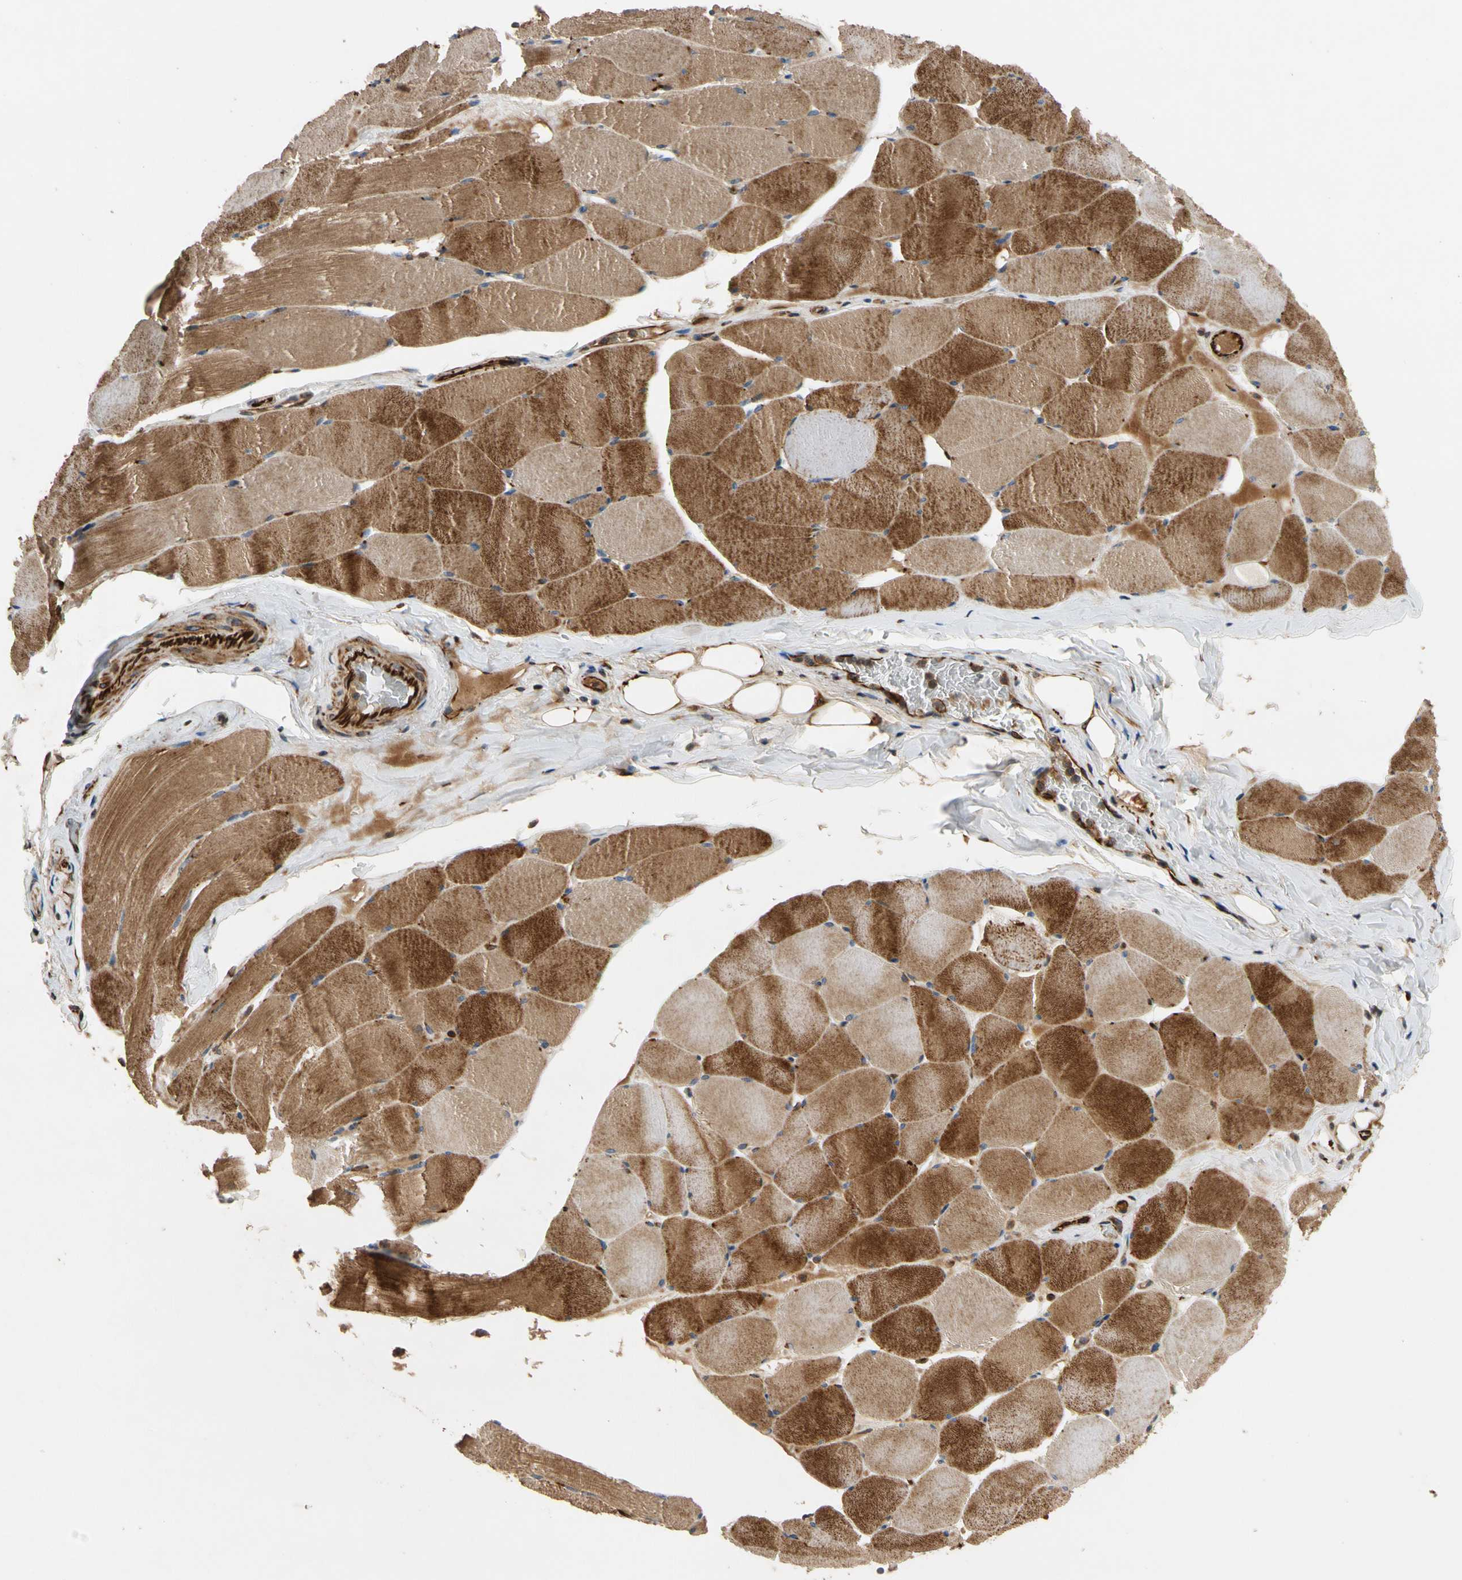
{"staining": {"intensity": "moderate", "quantity": ">75%", "location": "cytoplasmic/membranous"}, "tissue": "skeletal muscle", "cell_type": "Myocytes", "image_type": "normal", "snomed": [{"axis": "morphology", "description": "Normal tissue, NOS"}, {"axis": "topography", "description": "Skeletal muscle"}], "caption": "Normal skeletal muscle was stained to show a protein in brown. There is medium levels of moderate cytoplasmic/membranous positivity in approximately >75% of myocytes. Using DAB (3,3'-diaminobenzidine) (brown) and hematoxylin (blue) stains, captured at high magnification using brightfield microscopy.", "gene": "FGD6", "patient": {"sex": "male", "age": 62}}